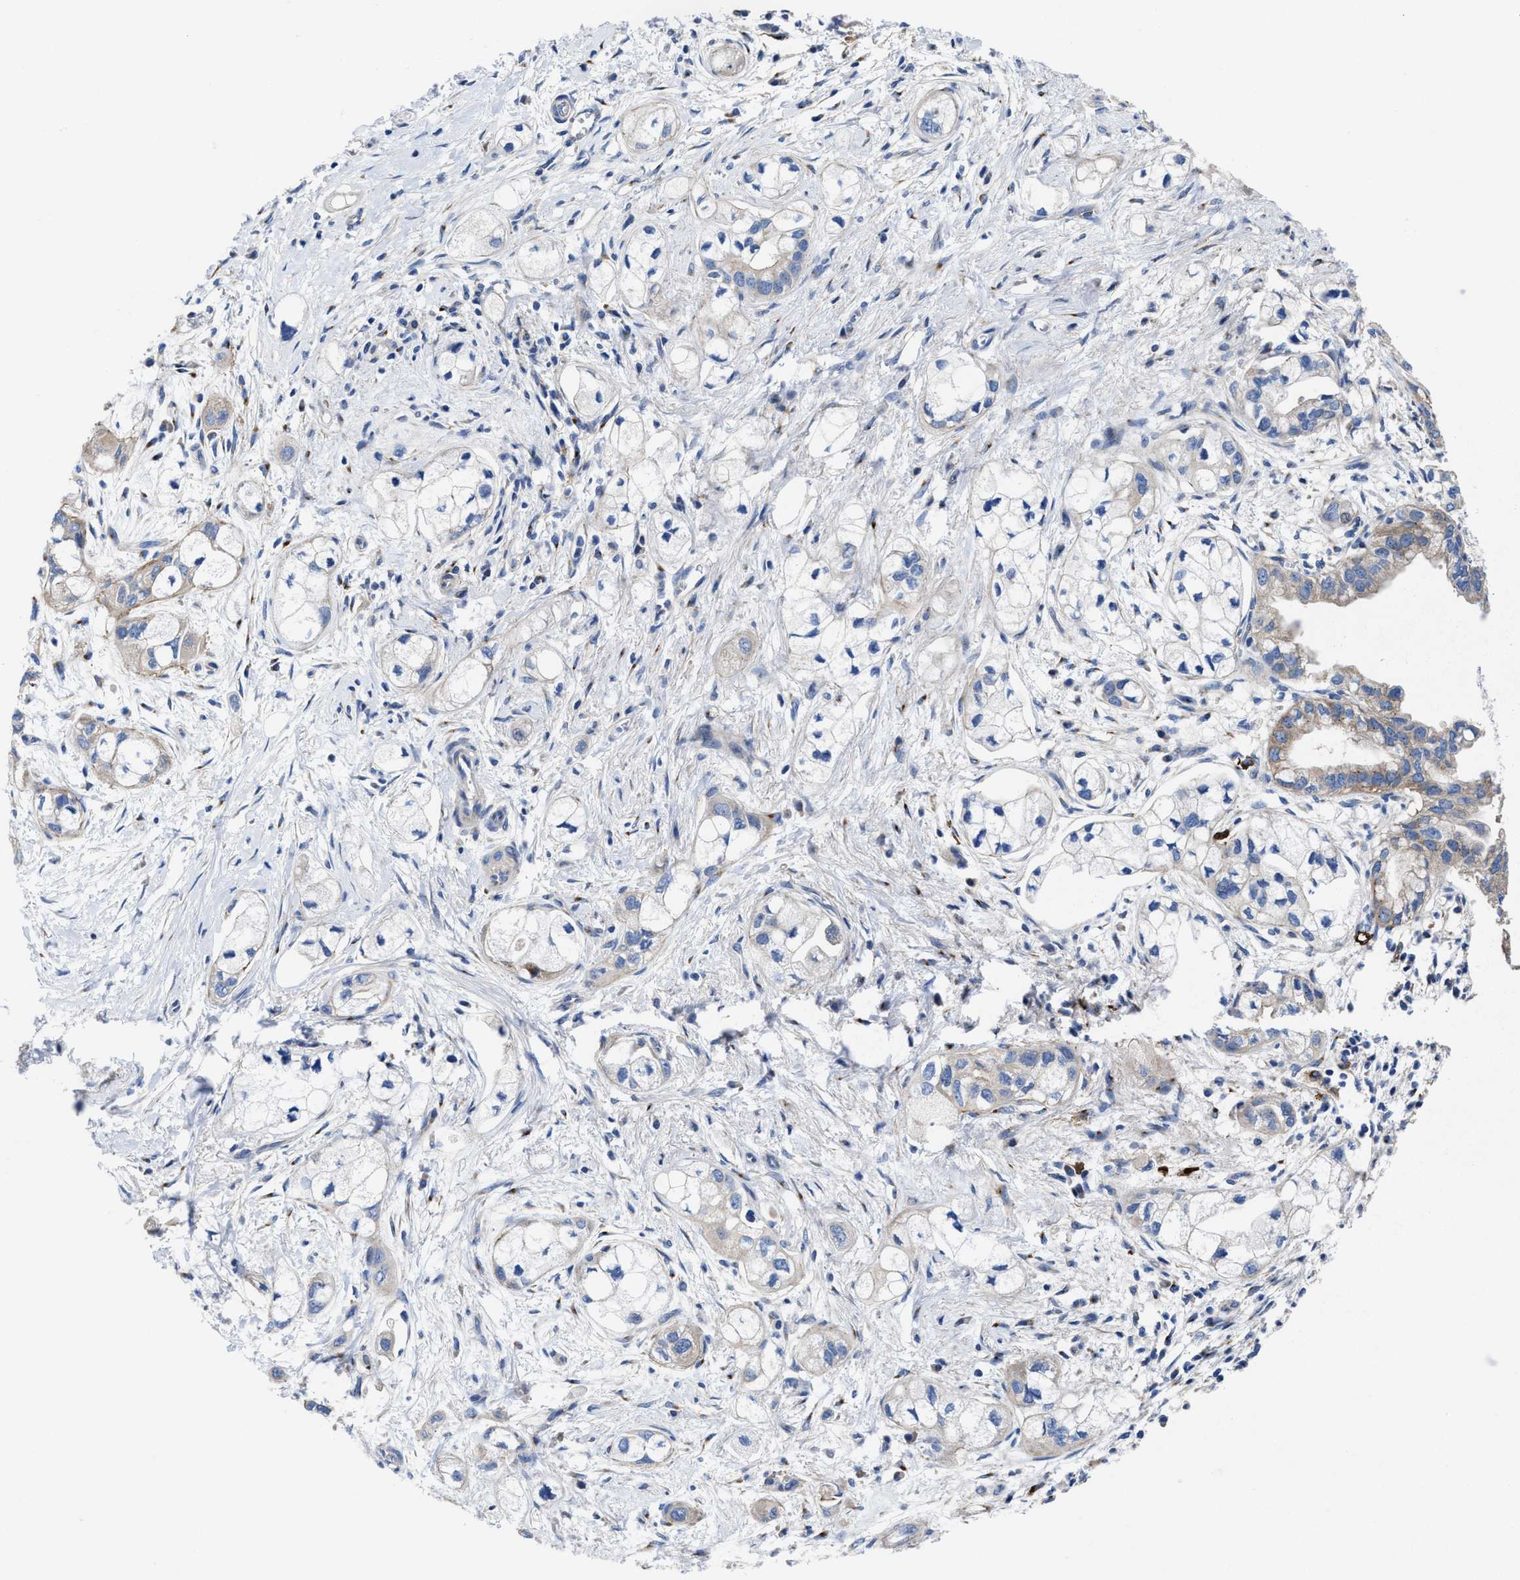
{"staining": {"intensity": "weak", "quantity": "25%-75%", "location": "cytoplasmic/membranous"}, "tissue": "pancreatic cancer", "cell_type": "Tumor cells", "image_type": "cancer", "snomed": [{"axis": "morphology", "description": "Adenocarcinoma, NOS"}, {"axis": "topography", "description": "Pancreas"}], "caption": "Immunohistochemical staining of pancreatic cancer exhibits low levels of weak cytoplasmic/membranous positivity in approximately 25%-75% of tumor cells. (IHC, brightfield microscopy, high magnification).", "gene": "TMEM30A", "patient": {"sex": "male", "age": 74}}